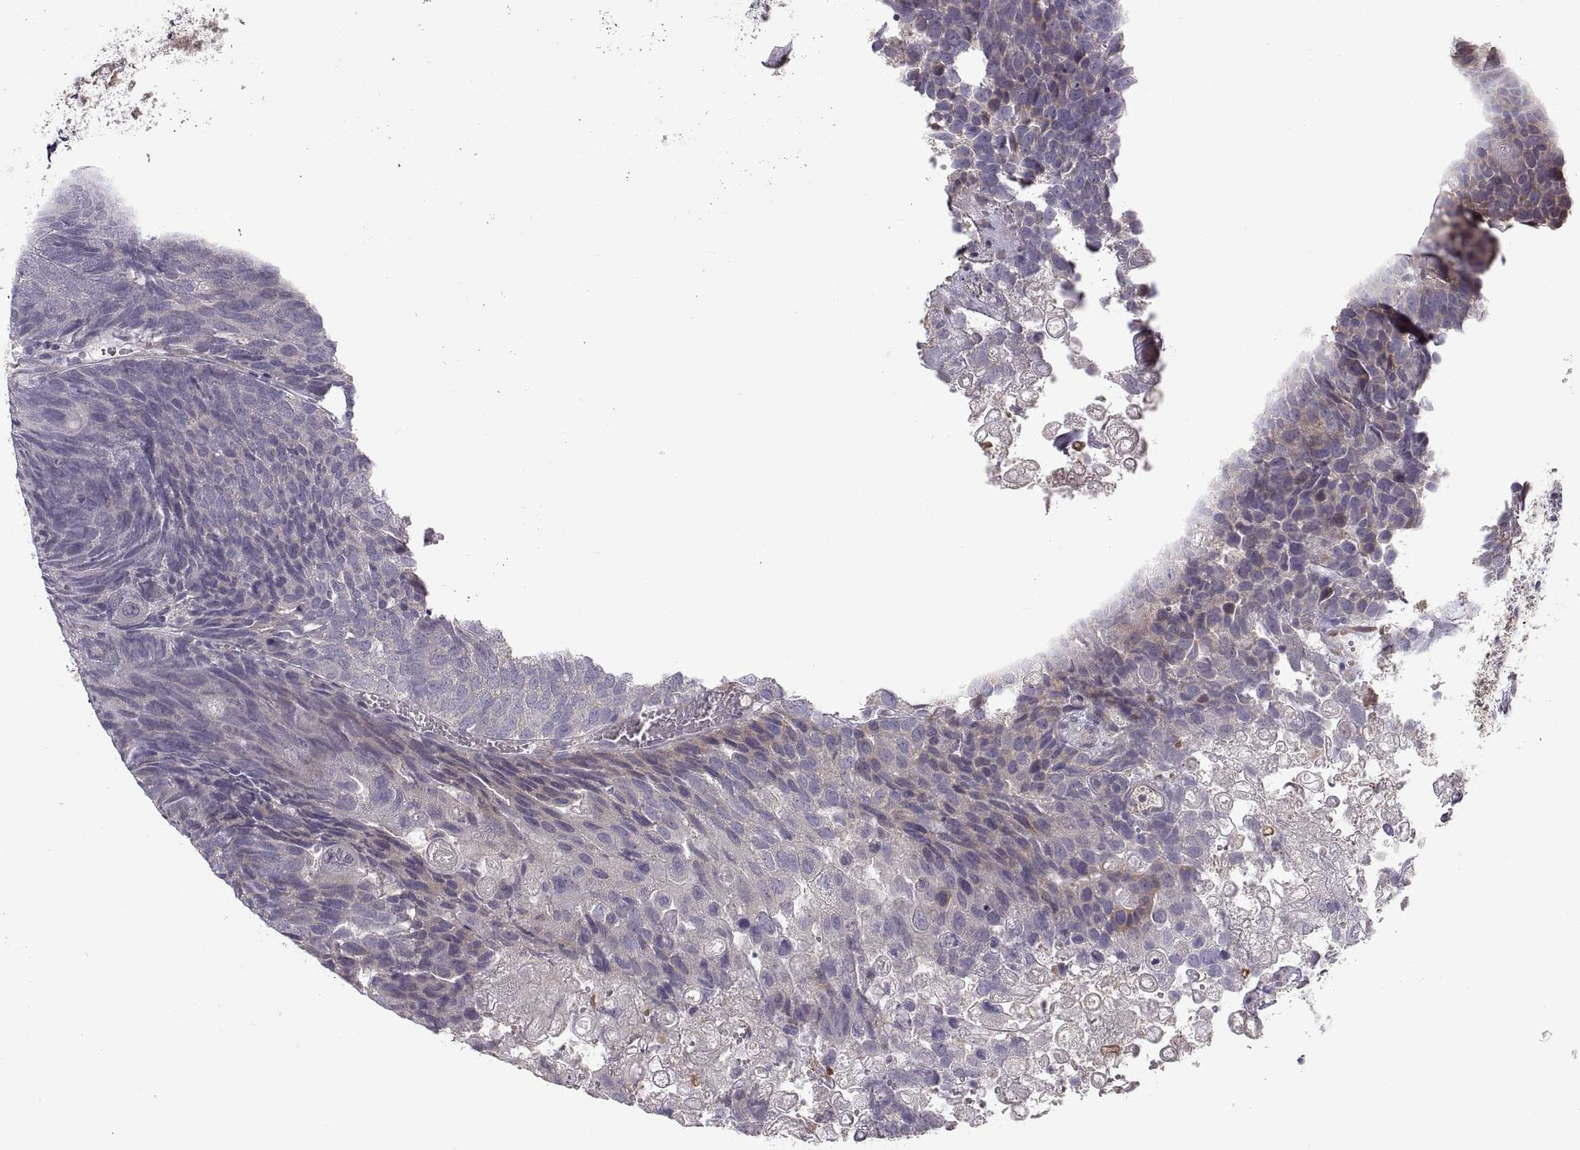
{"staining": {"intensity": "moderate", "quantity": "25%-75%", "location": "cytoplasmic/membranous"}, "tissue": "urothelial cancer", "cell_type": "Tumor cells", "image_type": "cancer", "snomed": [{"axis": "morphology", "description": "Urothelial carcinoma, Low grade"}, {"axis": "topography", "description": "Urinary bladder"}], "caption": "Immunohistochemistry photomicrograph of neoplastic tissue: human urothelial cancer stained using IHC shows medium levels of moderate protein expression localized specifically in the cytoplasmic/membranous of tumor cells, appearing as a cytoplasmic/membranous brown color.", "gene": "ACSBG2", "patient": {"sex": "female", "age": 62}}